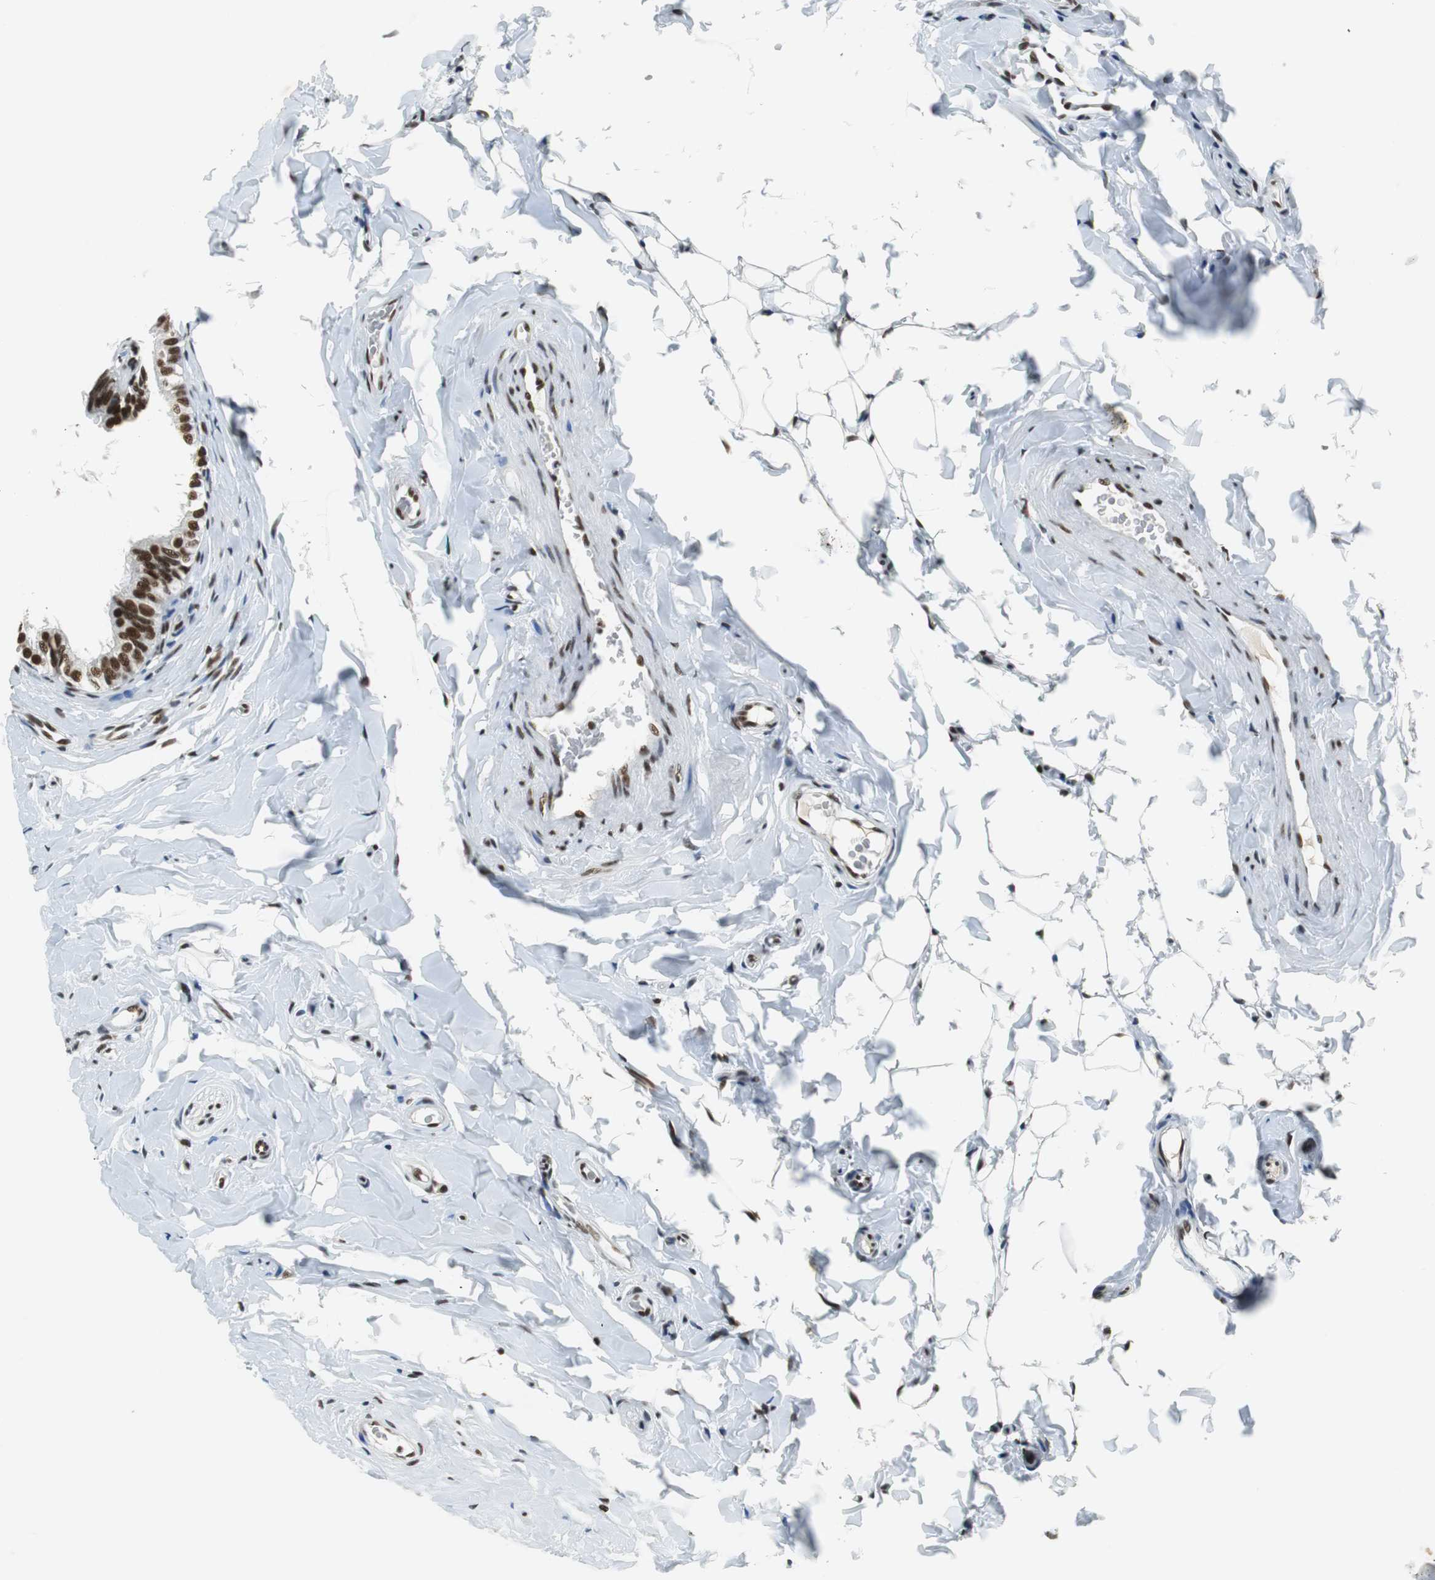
{"staining": {"intensity": "strong", "quantity": ">75%", "location": "cytoplasmic/membranous,nuclear"}, "tissue": "epididymis", "cell_type": "Glandular cells", "image_type": "normal", "snomed": [{"axis": "morphology", "description": "Normal tissue, NOS"}, {"axis": "topography", "description": "Epididymis"}], "caption": "Epididymis stained with IHC shows strong cytoplasmic/membranous,nuclear positivity in approximately >75% of glandular cells.", "gene": "PRKDC", "patient": {"sex": "male", "age": 26}}